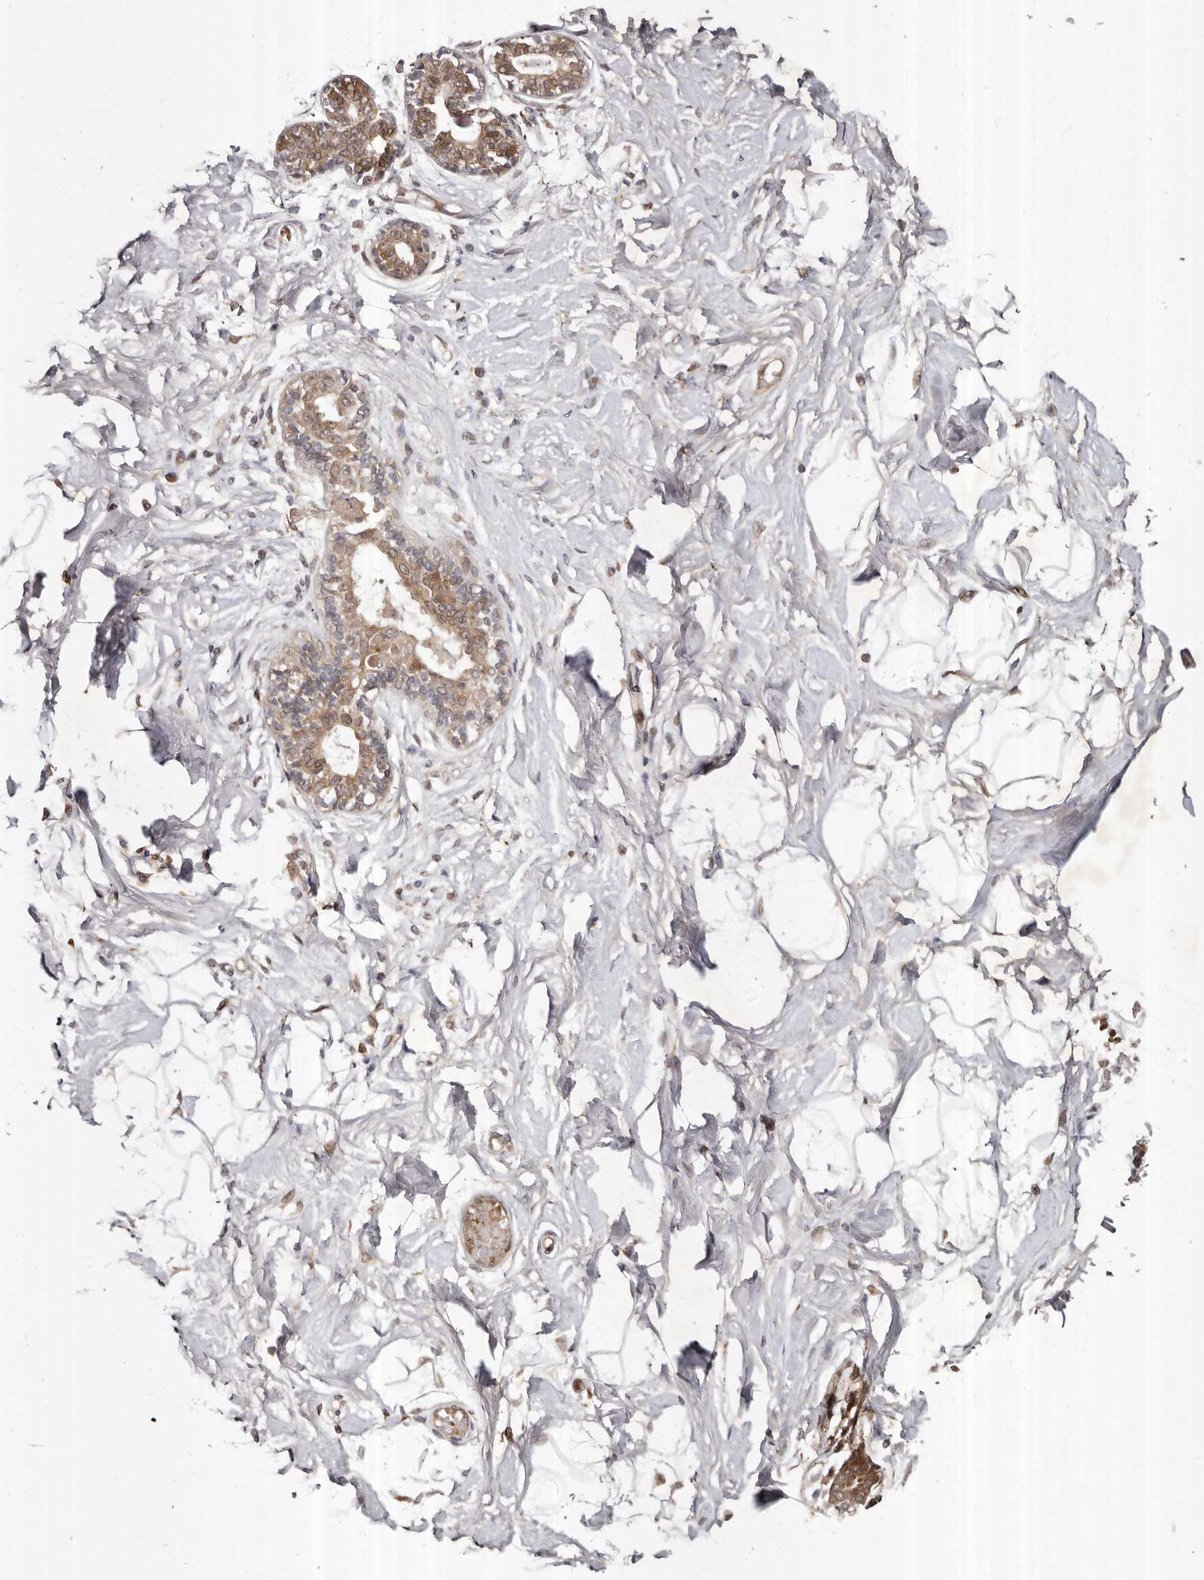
{"staining": {"intensity": "negative", "quantity": "none", "location": "none"}, "tissue": "breast", "cell_type": "Adipocytes", "image_type": "normal", "snomed": [{"axis": "morphology", "description": "Normal tissue, NOS"}, {"axis": "topography", "description": "Breast"}], "caption": "Breast stained for a protein using immunohistochemistry demonstrates no expression adipocytes.", "gene": "ABL1", "patient": {"sex": "female", "age": 45}}